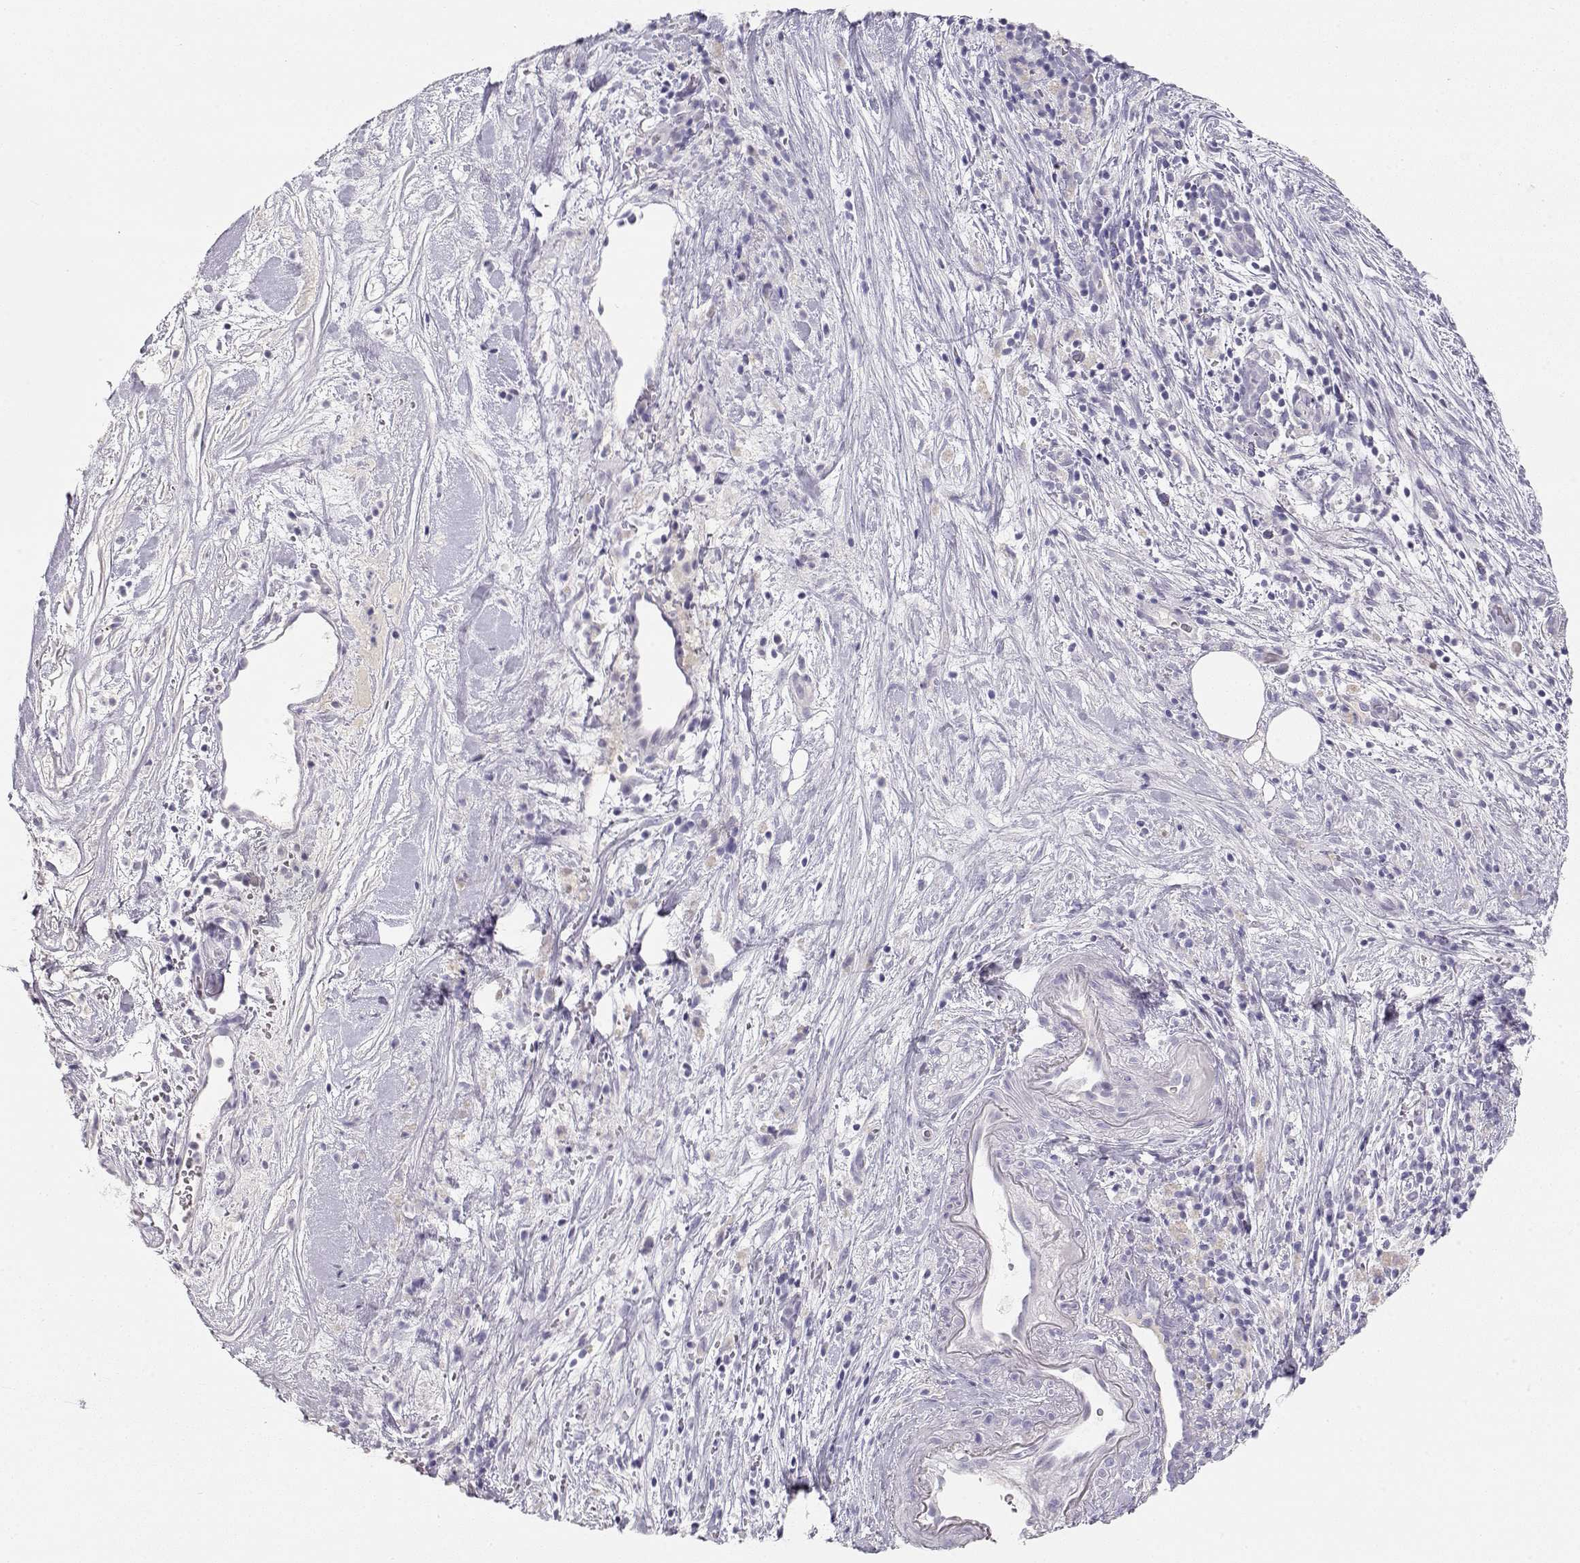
{"staining": {"intensity": "negative", "quantity": "none", "location": "none"}, "tissue": "pancreatic cancer", "cell_type": "Tumor cells", "image_type": "cancer", "snomed": [{"axis": "morphology", "description": "Adenocarcinoma, NOS"}, {"axis": "topography", "description": "Pancreas"}], "caption": "High power microscopy histopathology image of an IHC photomicrograph of pancreatic cancer, revealing no significant expression in tumor cells.", "gene": "OPN5", "patient": {"sex": "male", "age": 44}}